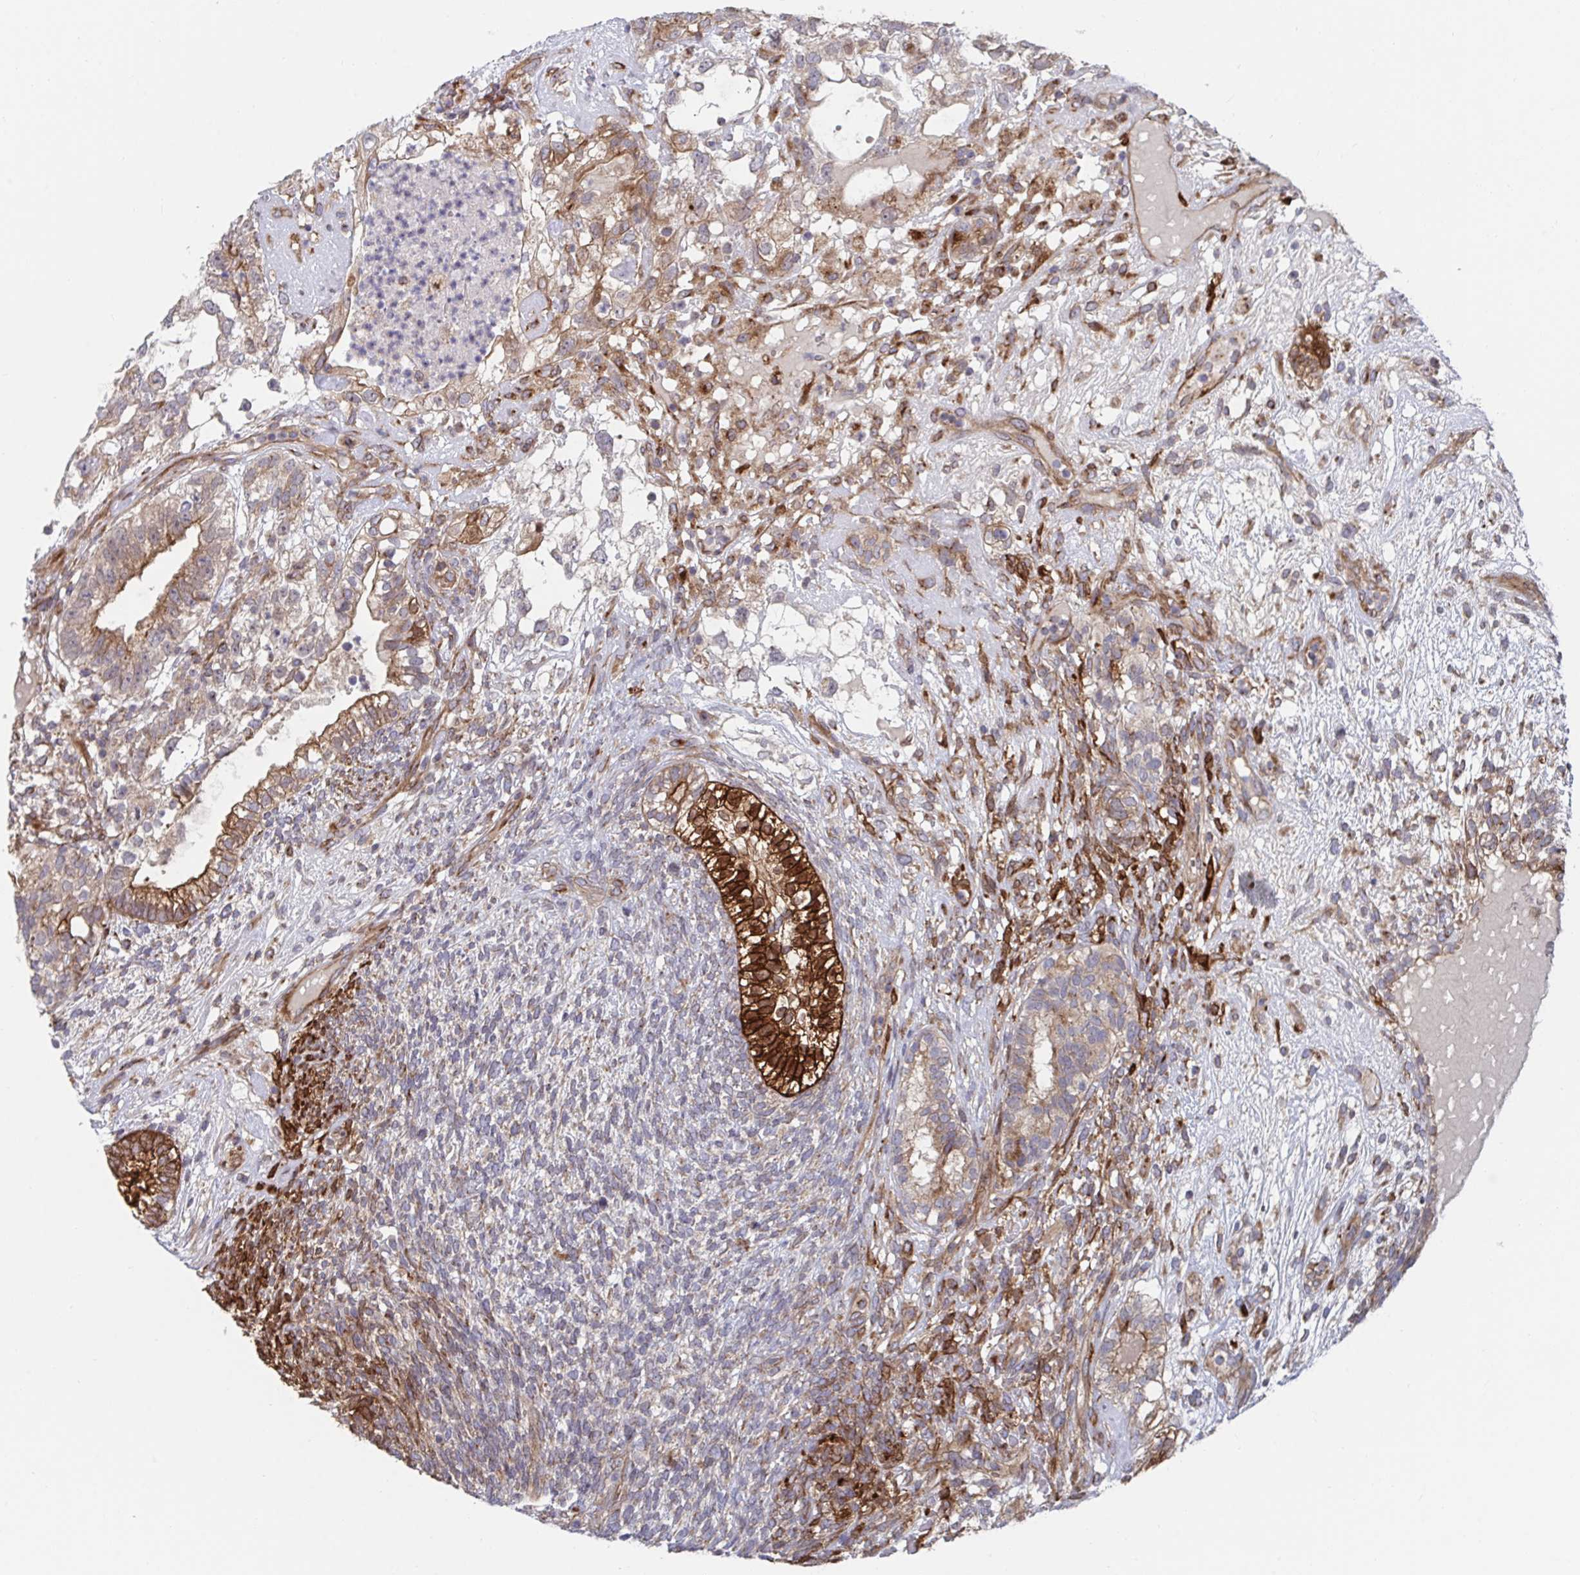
{"staining": {"intensity": "strong", "quantity": "25%-75%", "location": "cytoplasmic/membranous"}, "tissue": "testis cancer", "cell_type": "Tumor cells", "image_type": "cancer", "snomed": [{"axis": "morphology", "description": "Seminoma, NOS"}, {"axis": "morphology", "description": "Carcinoma, Embryonal, NOS"}, {"axis": "topography", "description": "Testis"}], "caption": "Testis embryonal carcinoma tissue shows strong cytoplasmic/membranous positivity in approximately 25%-75% of tumor cells, visualized by immunohistochemistry.", "gene": "FJX1", "patient": {"sex": "male", "age": 41}}